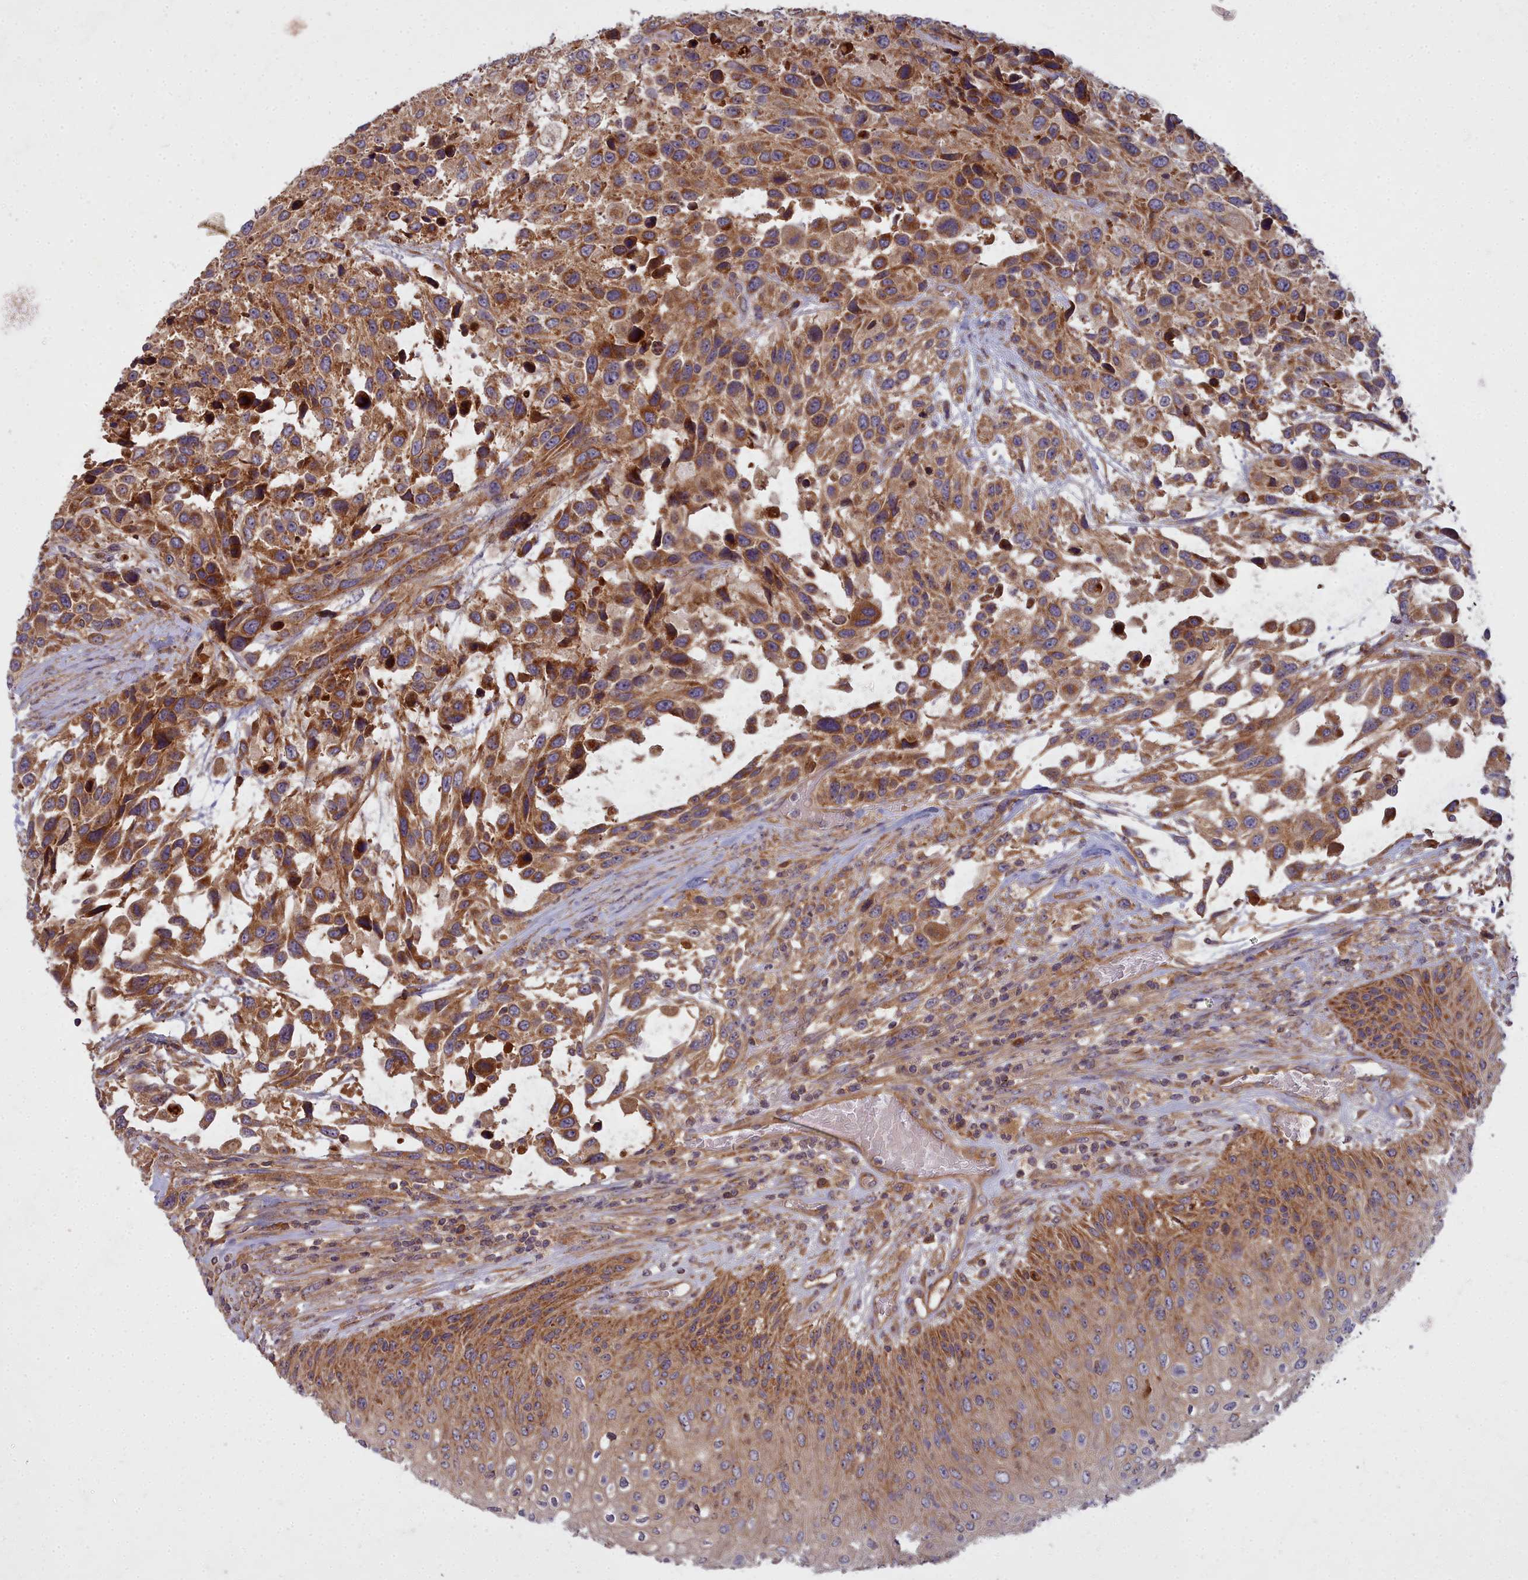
{"staining": {"intensity": "moderate", "quantity": ">75%", "location": "cytoplasmic/membranous"}, "tissue": "urothelial cancer", "cell_type": "Tumor cells", "image_type": "cancer", "snomed": [{"axis": "morphology", "description": "Urothelial carcinoma, High grade"}, {"axis": "topography", "description": "Urinary bladder"}], "caption": "Urothelial cancer stained with a brown dye exhibits moderate cytoplasmic/membranous positive staining in approximately >75% of tumor cells.", "gene": "CCDC167", "patient": {"sex": "female", "age": 70}}